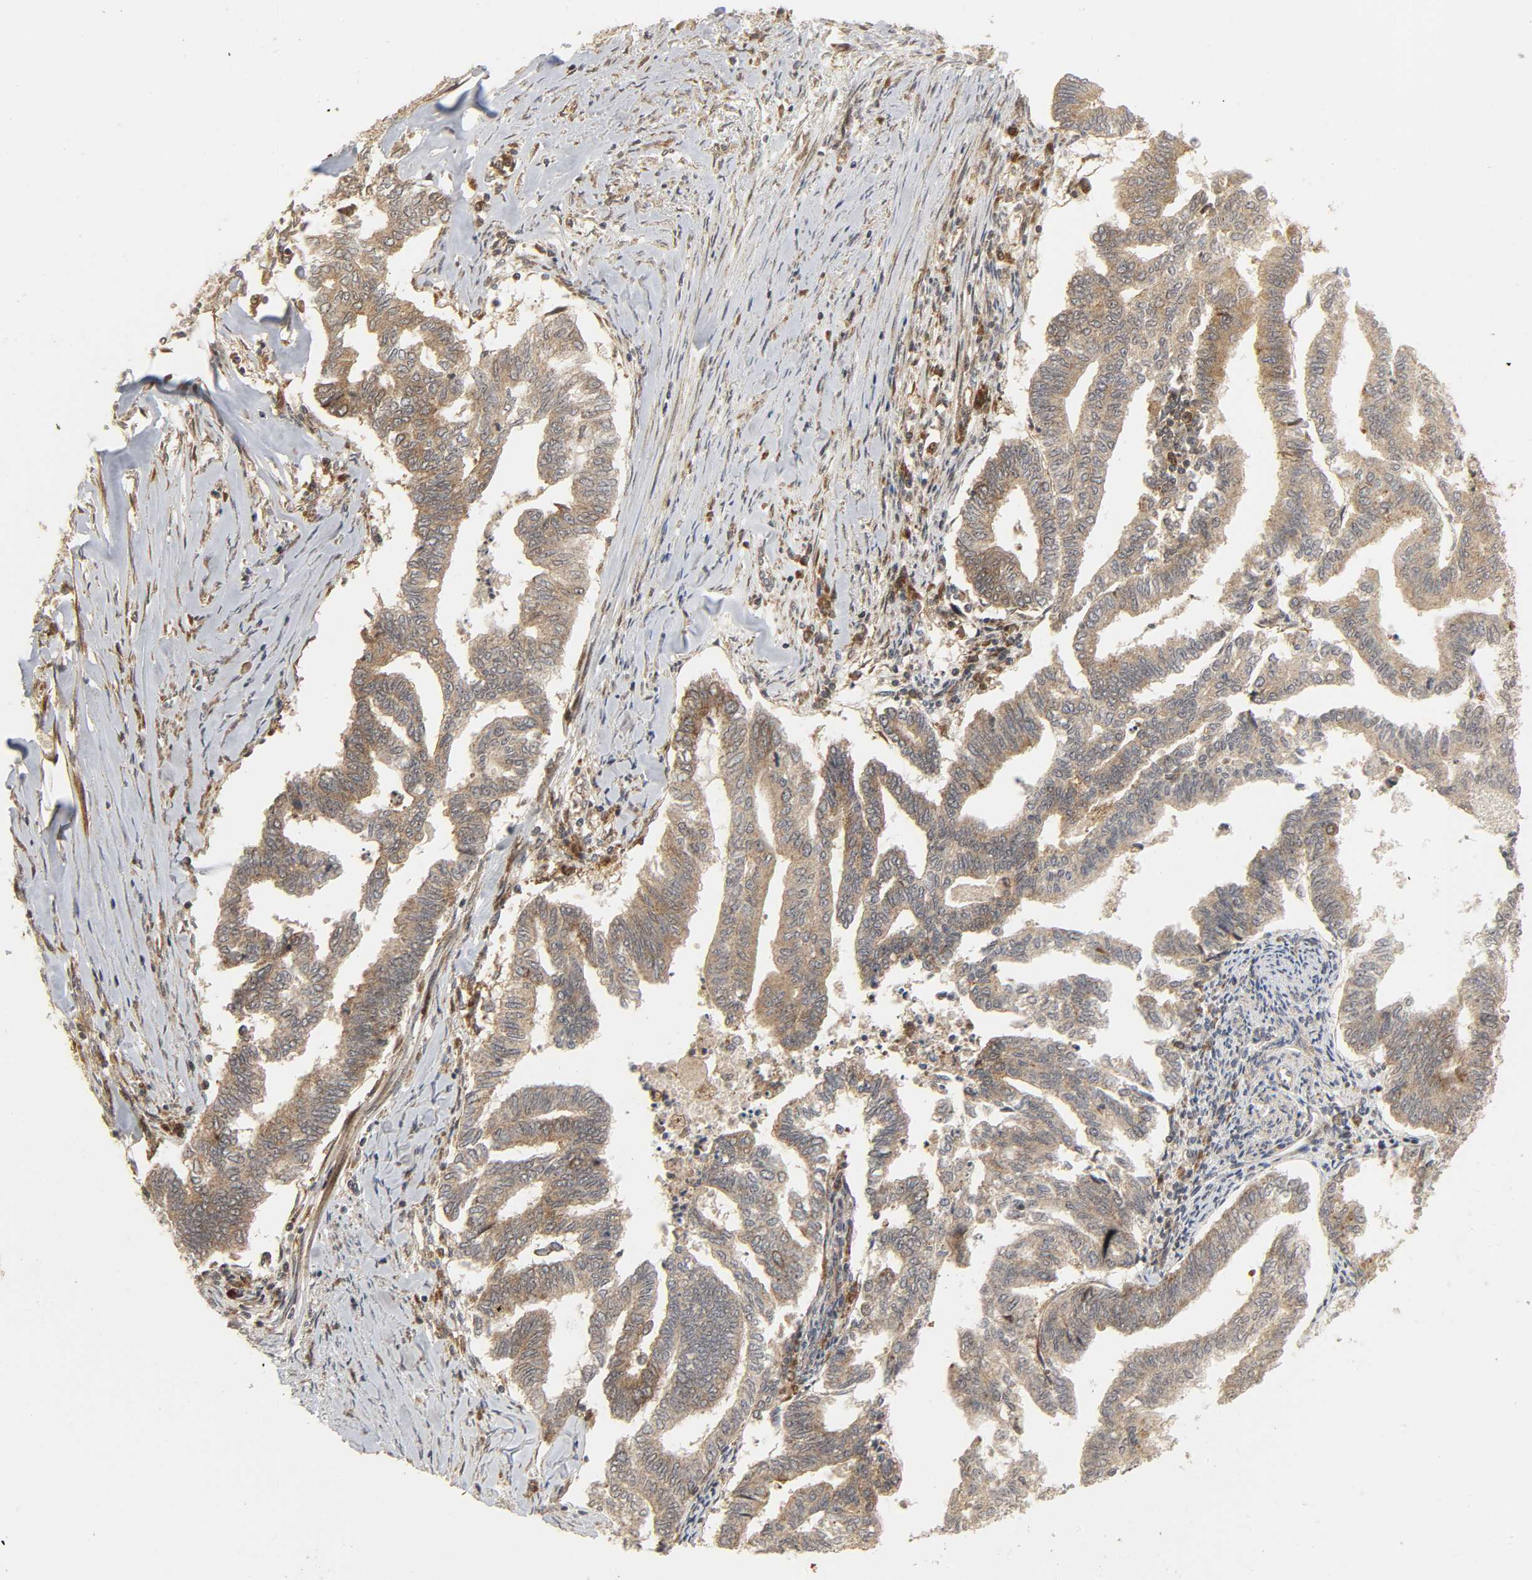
{"staining": {"intensity": "moderate", "quantity": ">75%", "location": "cytoplasmic/membranous"}, "tissue": "endometrial cancer", "cell_type": "Tumor cells", "image_type": "cancer", "snomed": [{"axis": "morphology", "description": "Adenocarcinoma, NOS"}, {"axis": "topography", "description": "Endometrium"}], "caption": "Tumor cells exhibit moderate cytoplasmic/membranous expression in approximately >75% of cells in endometrial adenocarcinoma.", "gene": "CHUK", "patient": {"sex": "female", "age": 79}}